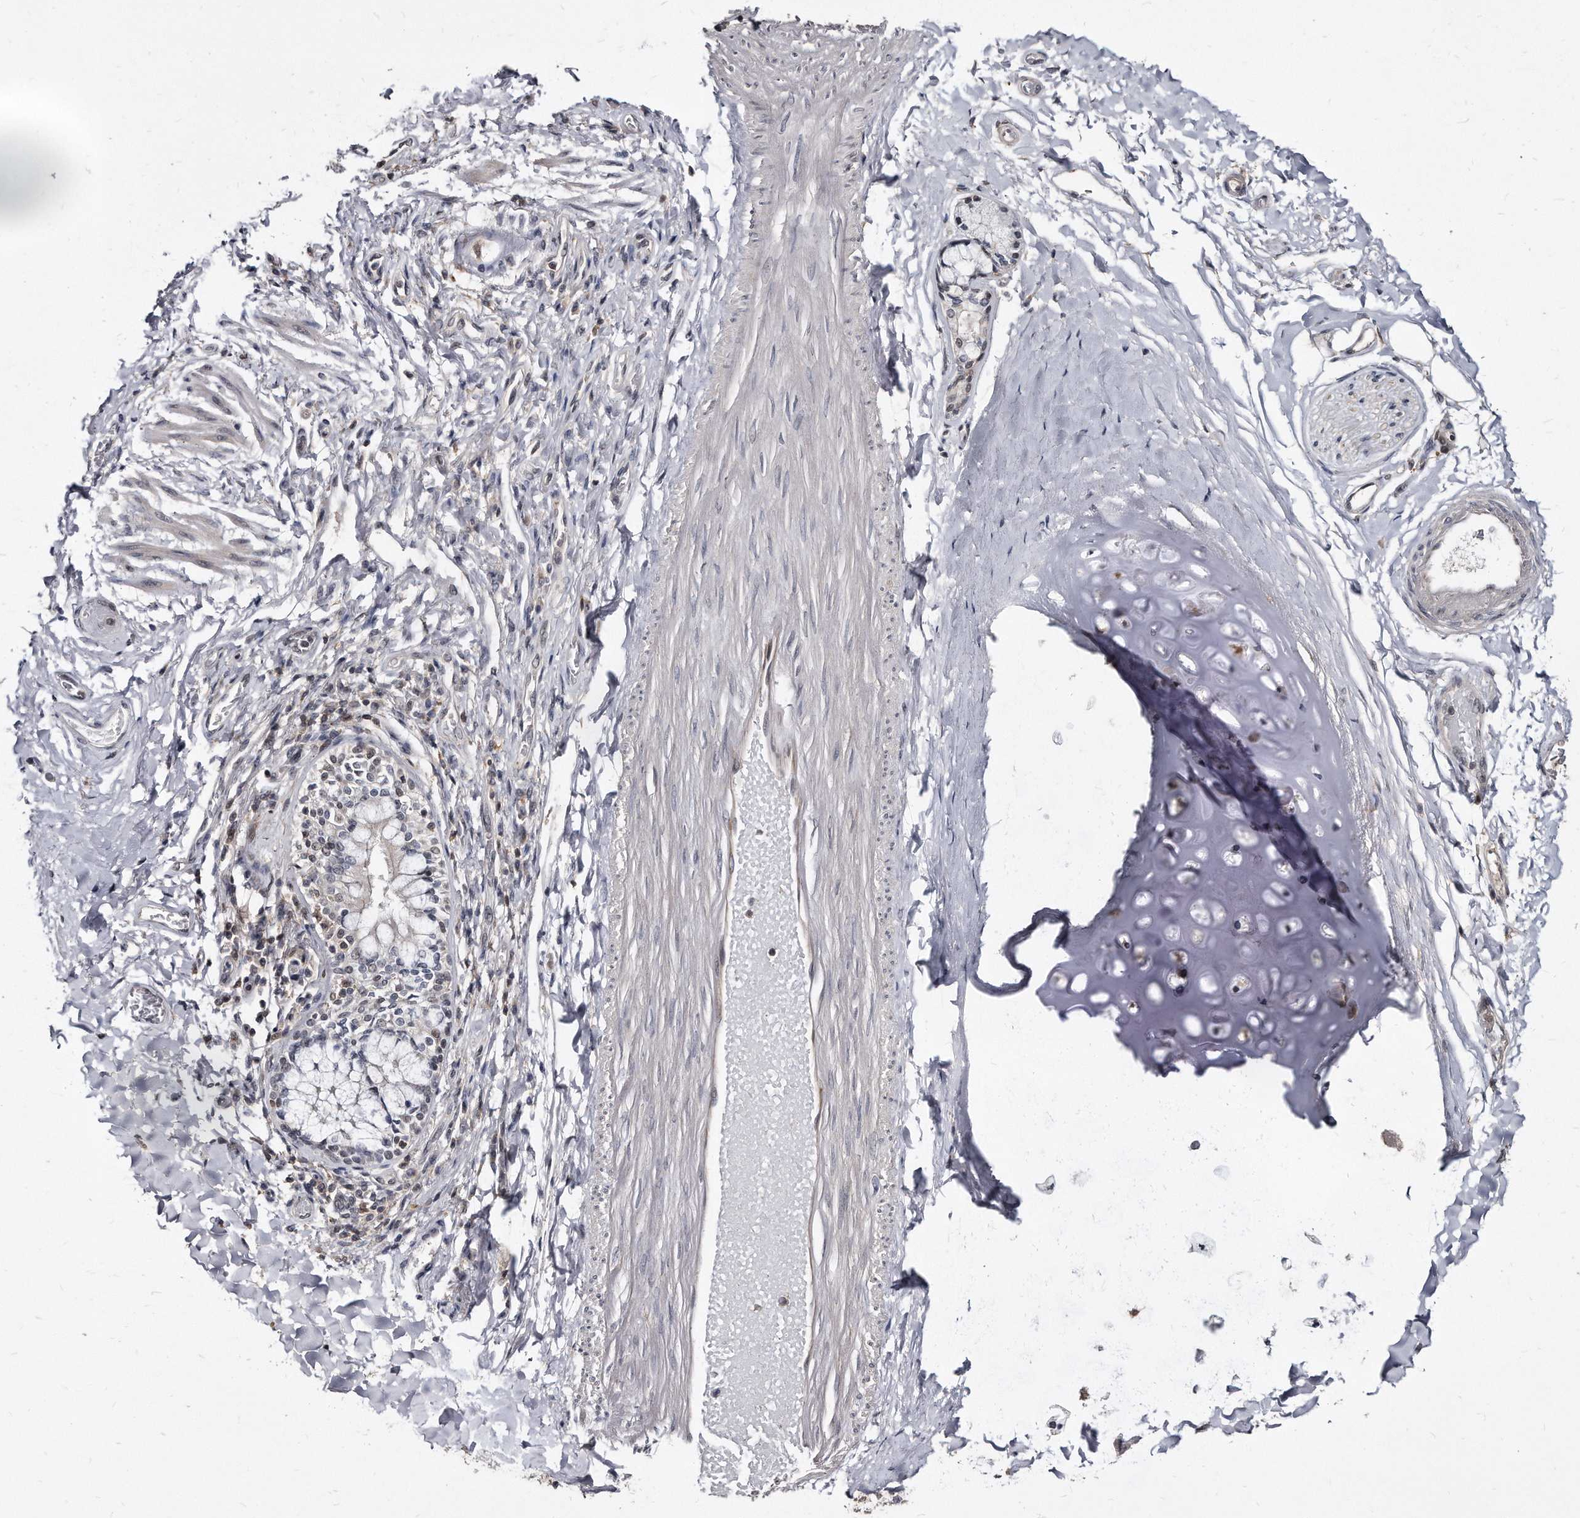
{"staining": {"intensity": "negative", "quantity": "none", "location": "none"}, "tissue": "bronchus", "cell_type": "Respiratory epithelial cells", "image_type": "normal", "snomed": [{"axis": "morphology", "description": "Normal tissue, NOS"}, {"axis": "morphology", "description": "Inflammation, NOS"}, {"axis": "topography", "description": "Lung"}], "caption": "Immunohistochemical staining of normal human bronchus shows no significant staining in respiratory epithelial cells. Nuclei are stained in blue.", "gene": "KLHDC3", "patient": {"sex": "female", "age": 46}}